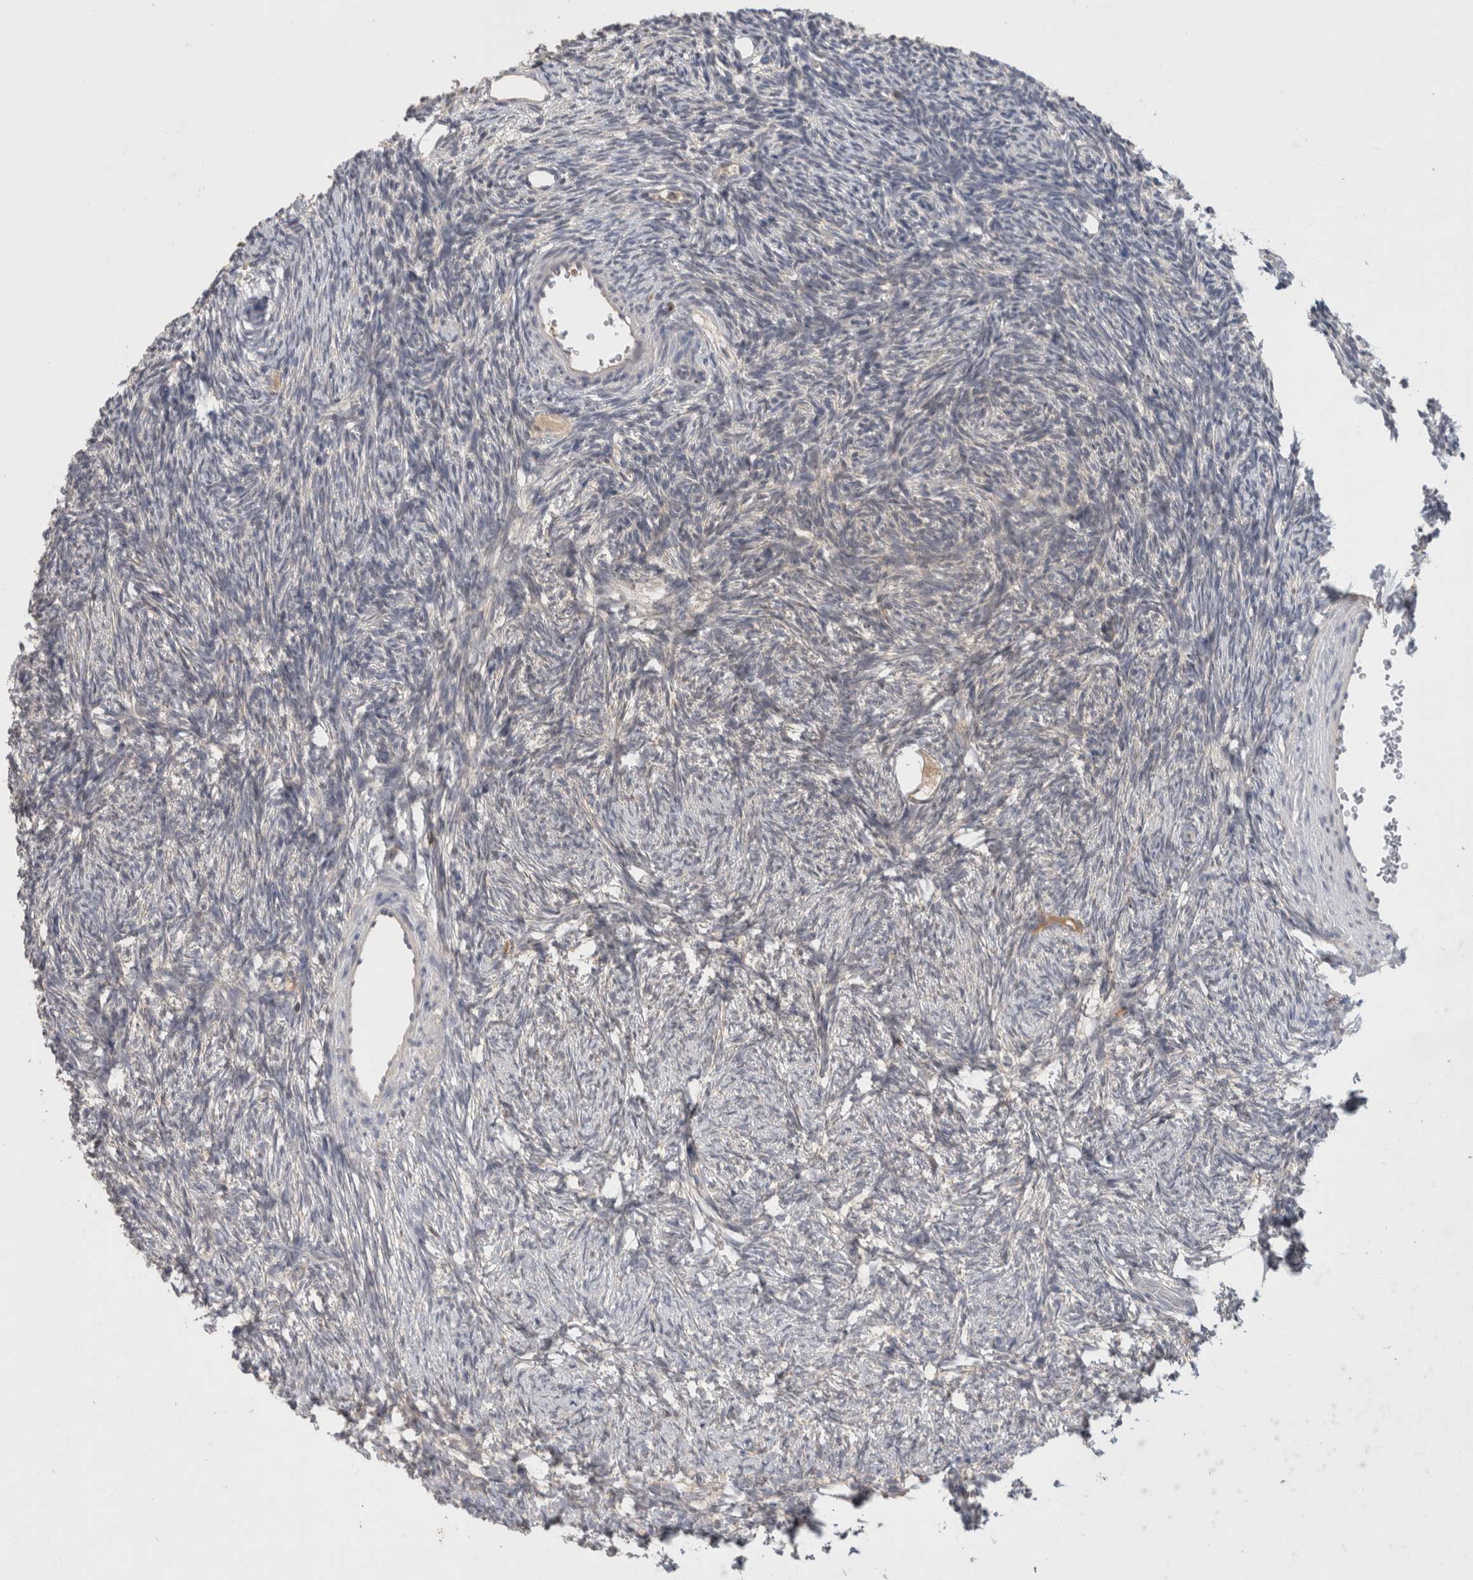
{"staining": {"intensity": "moderate", "quantity": ">75%", "location": "cytoplasmic/membranous"}, "tissue": "ovary", "cell_type": "Follicle cells", "image_type": "normal", "snomed": [{"axis": "morphology", "description": "Normal tissue, NOS"}, {"axis": "topography", "description": "Ovary"}], "caption": "Immunohistochemical staining of normal human ovary reveals >75% levels of moderate cytoplasmic/membranous protein positivity in approximately >75% of follicle cells. The staining was performed using DAB (3,3'-diaminobenzidine) to visualize the protein expression in brown, while the nuclei were stained in blue with hematoxylin (Magnification: 20x).", "gene": "GFRA2", "patient": {"sex": "female", "age": 34}}